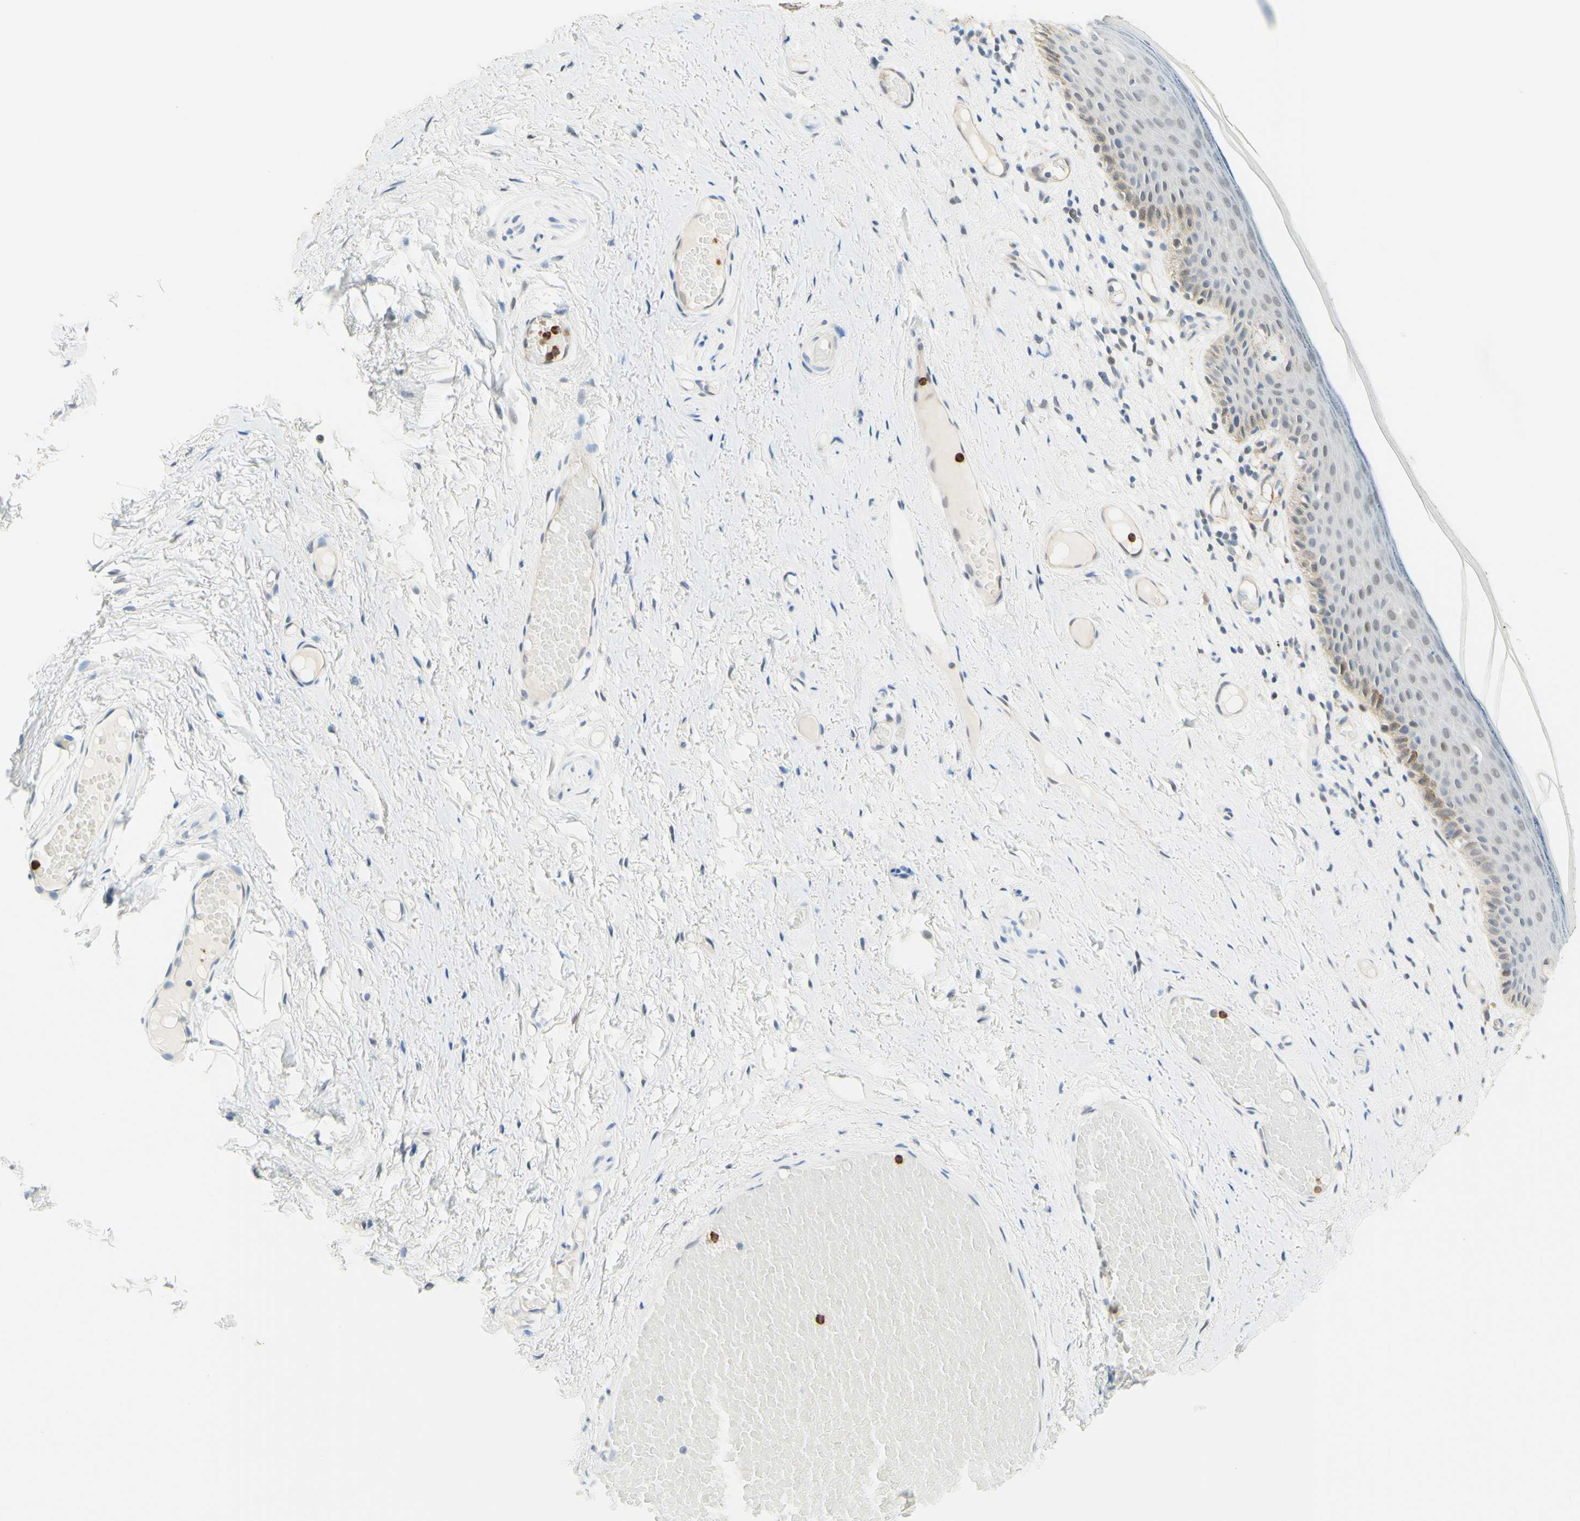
{"staining": {"intensity": "weak", "quantity": "<25%", "location": "cytoplasmic/membranous"}, "tissue": "skin", "cell_type": "Epidermal cells", "image_type": "normal", "snomed": [{"axis": "morphology", "description": "Normal tissue, NOS"}, {"axis": "topography", "description": "Vulva"}], "caption": "IHC of normal skin displays no expression in epidermal cells.", "gene": "TREM2", "patient": {"sex": "female", "age": 54}}